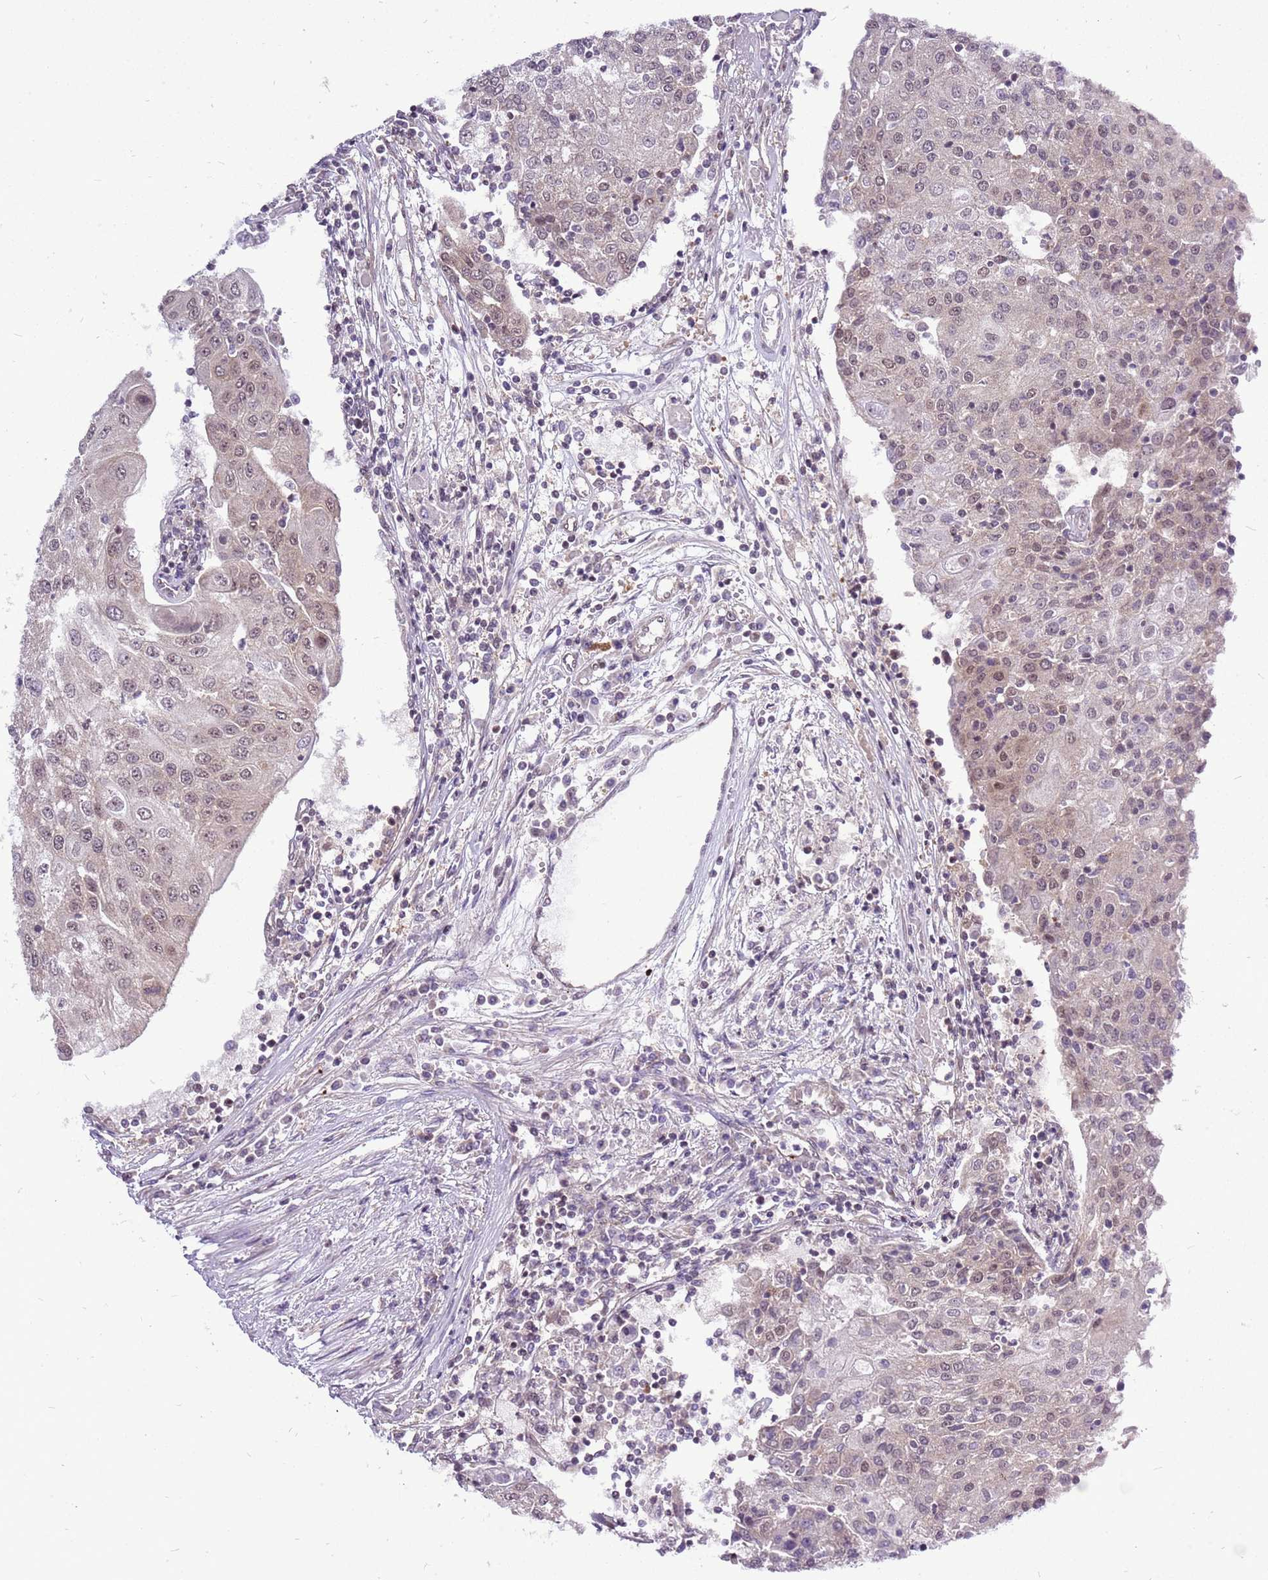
{"staining": {"intensity": "weak", "quantity": "25%-75%", "location": "nuclear"}, "tissue": "urothelial cancer", "cell_type": "Tumor cells", "image_type": "cancer", "snomed": [{"axis": "morphology", "description": "Urothelial carcinoma, High grade"}, {"axis": "topography", "description": "Urinary bladder"}], "caption": "This is a histology image of immunohistochemistry staining of high-grade urothelial carcinoma, which shows weak expression in the nuclear of tumor cells.", "gene": "CCDC166", "patient": {"sex": "female", "age": 85}}